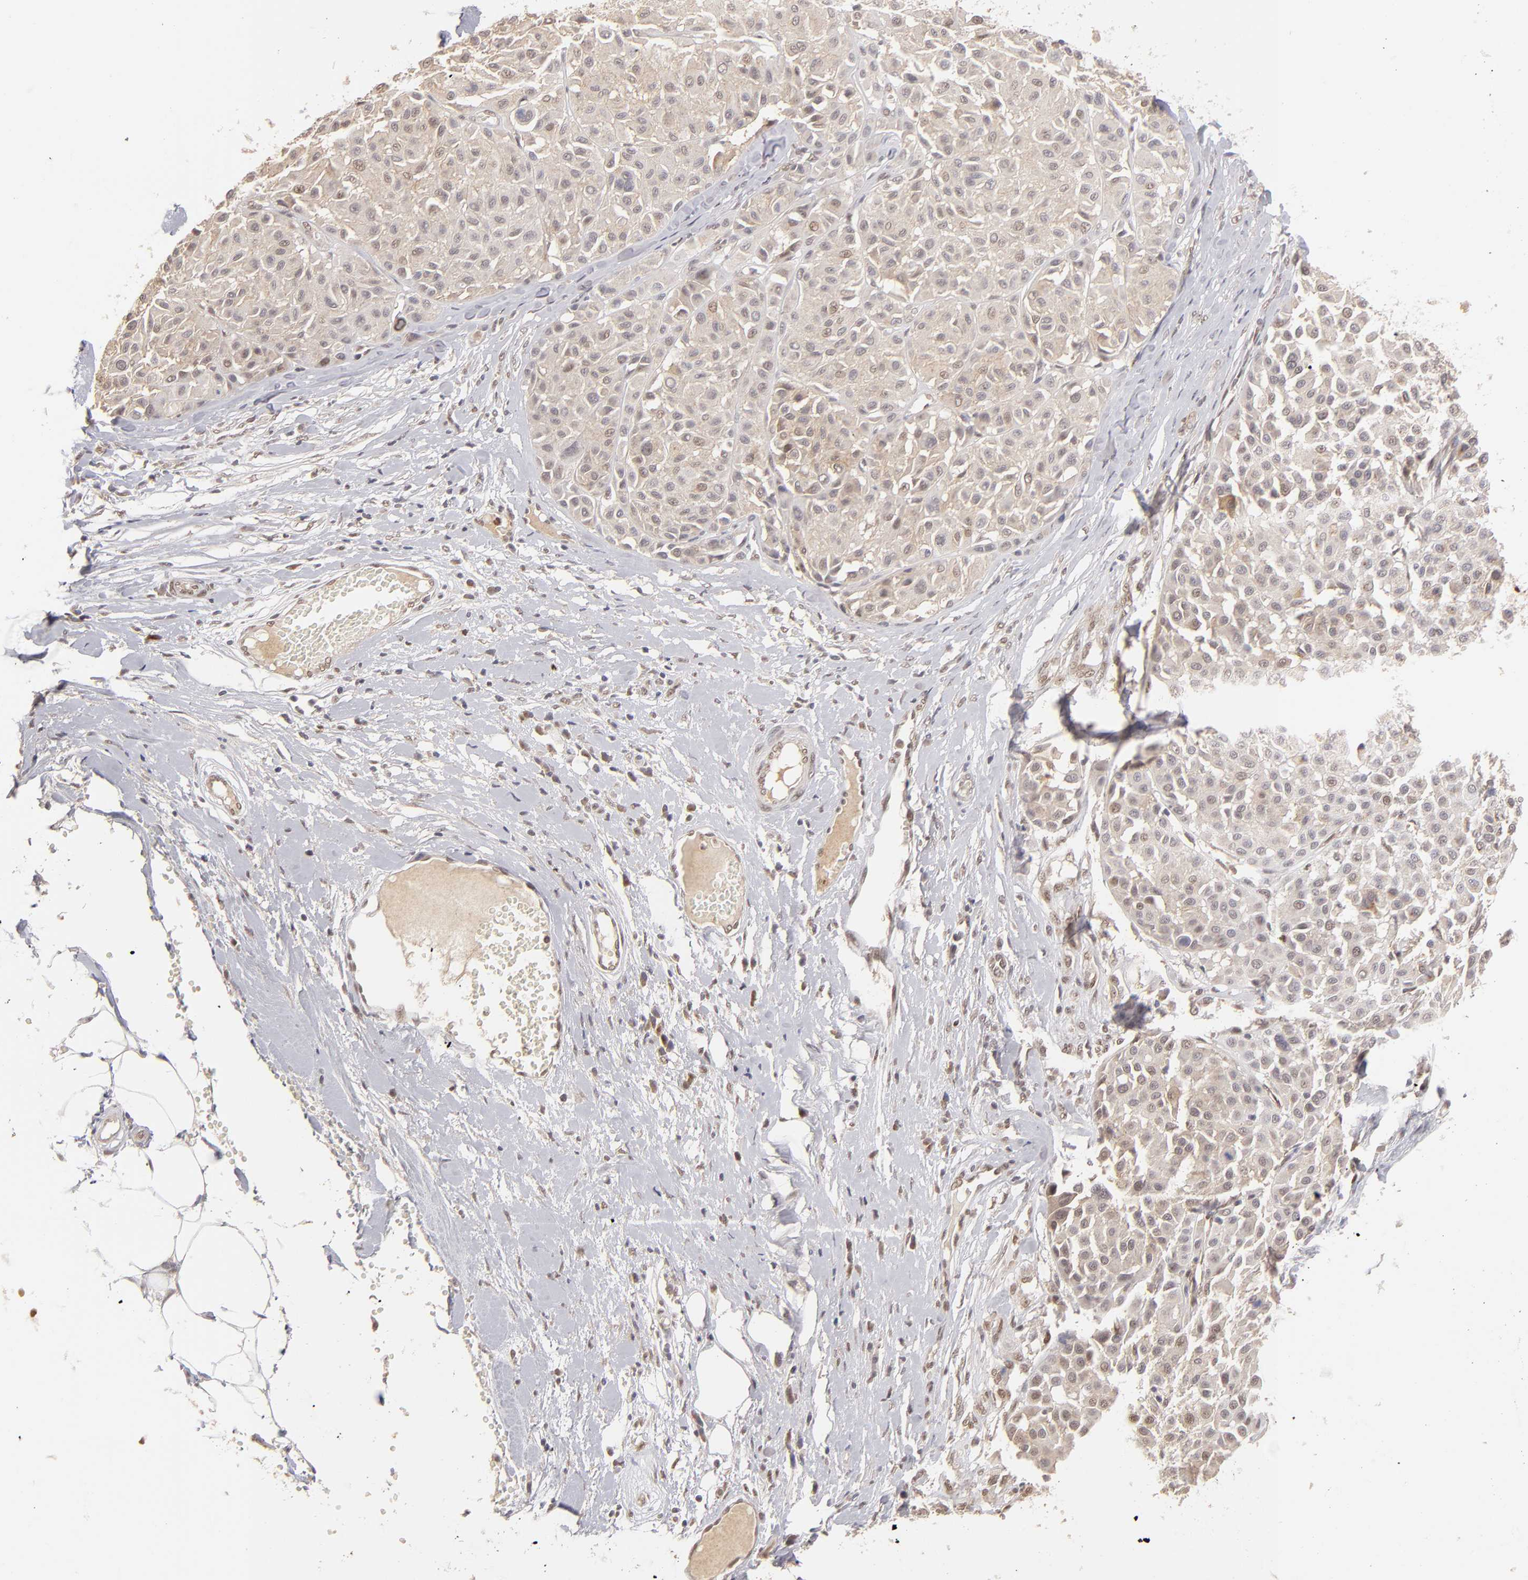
{"staining": {"intensity": "weak", "quantity": ">75%", "location": "cytoplasmic/membranous,nuclear"}, "tissue": "melanoma", "cell_type": "Tumor cells", "image_type": "cancer", "snomed": [{"axis": "morphology", "description": "Malignant melanoma, Metastatic site"}, {"axis": "topography", "description": "Soft tissue"}], "caption": "The micrograph reveals staining of melanoma, revealing weak cytoplasmic/membranous and nuclear protein positivity (brown color) within tumor cells.", "gene": "NFE2", "patient": {"sex": "male", "age": 41}}